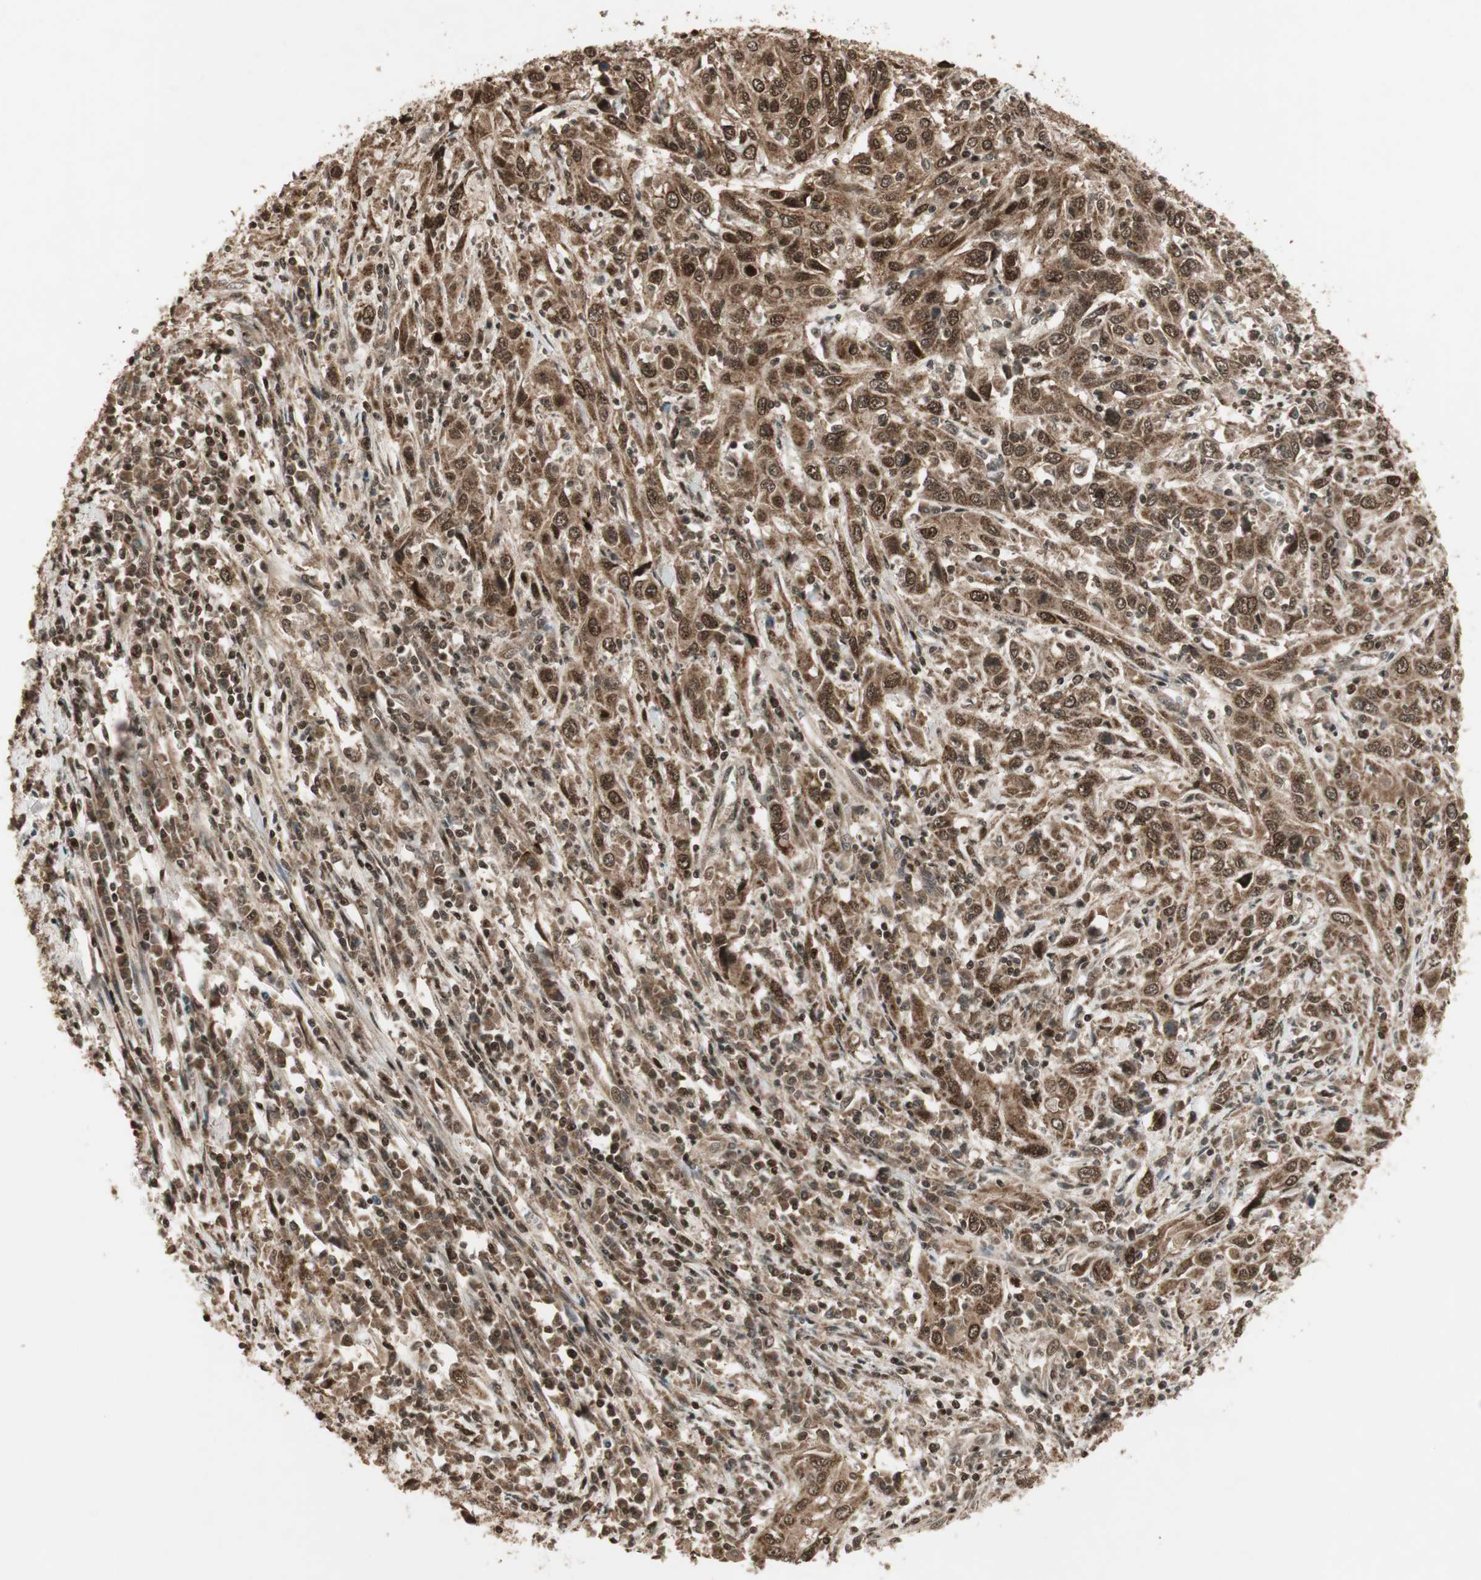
{"staining": {"intensity": "strong", "quantity": ">75%", "location": "cytoplasmic/membranous,nuclear"}, "tissue": "cervical cancer", "cell_type": "Tumor cells", "image_type": "cancer", "snomed": [{"axis": "morphology", "description": "Squamous cell carcinoma, NOS"}, {"axis": "topography", "description": "Cervix"}], "caption": "Brown immunohistochemical staining in cervical squamous cell carcinoma shows strong cytoplasmic/membranous and nuclear staining in about >75% of tumor cells. (DAB = brown stain, brightfield microscopy at high magnification).", "gene": "RPA3", "patient": {"sex": "female", "age": 46}}